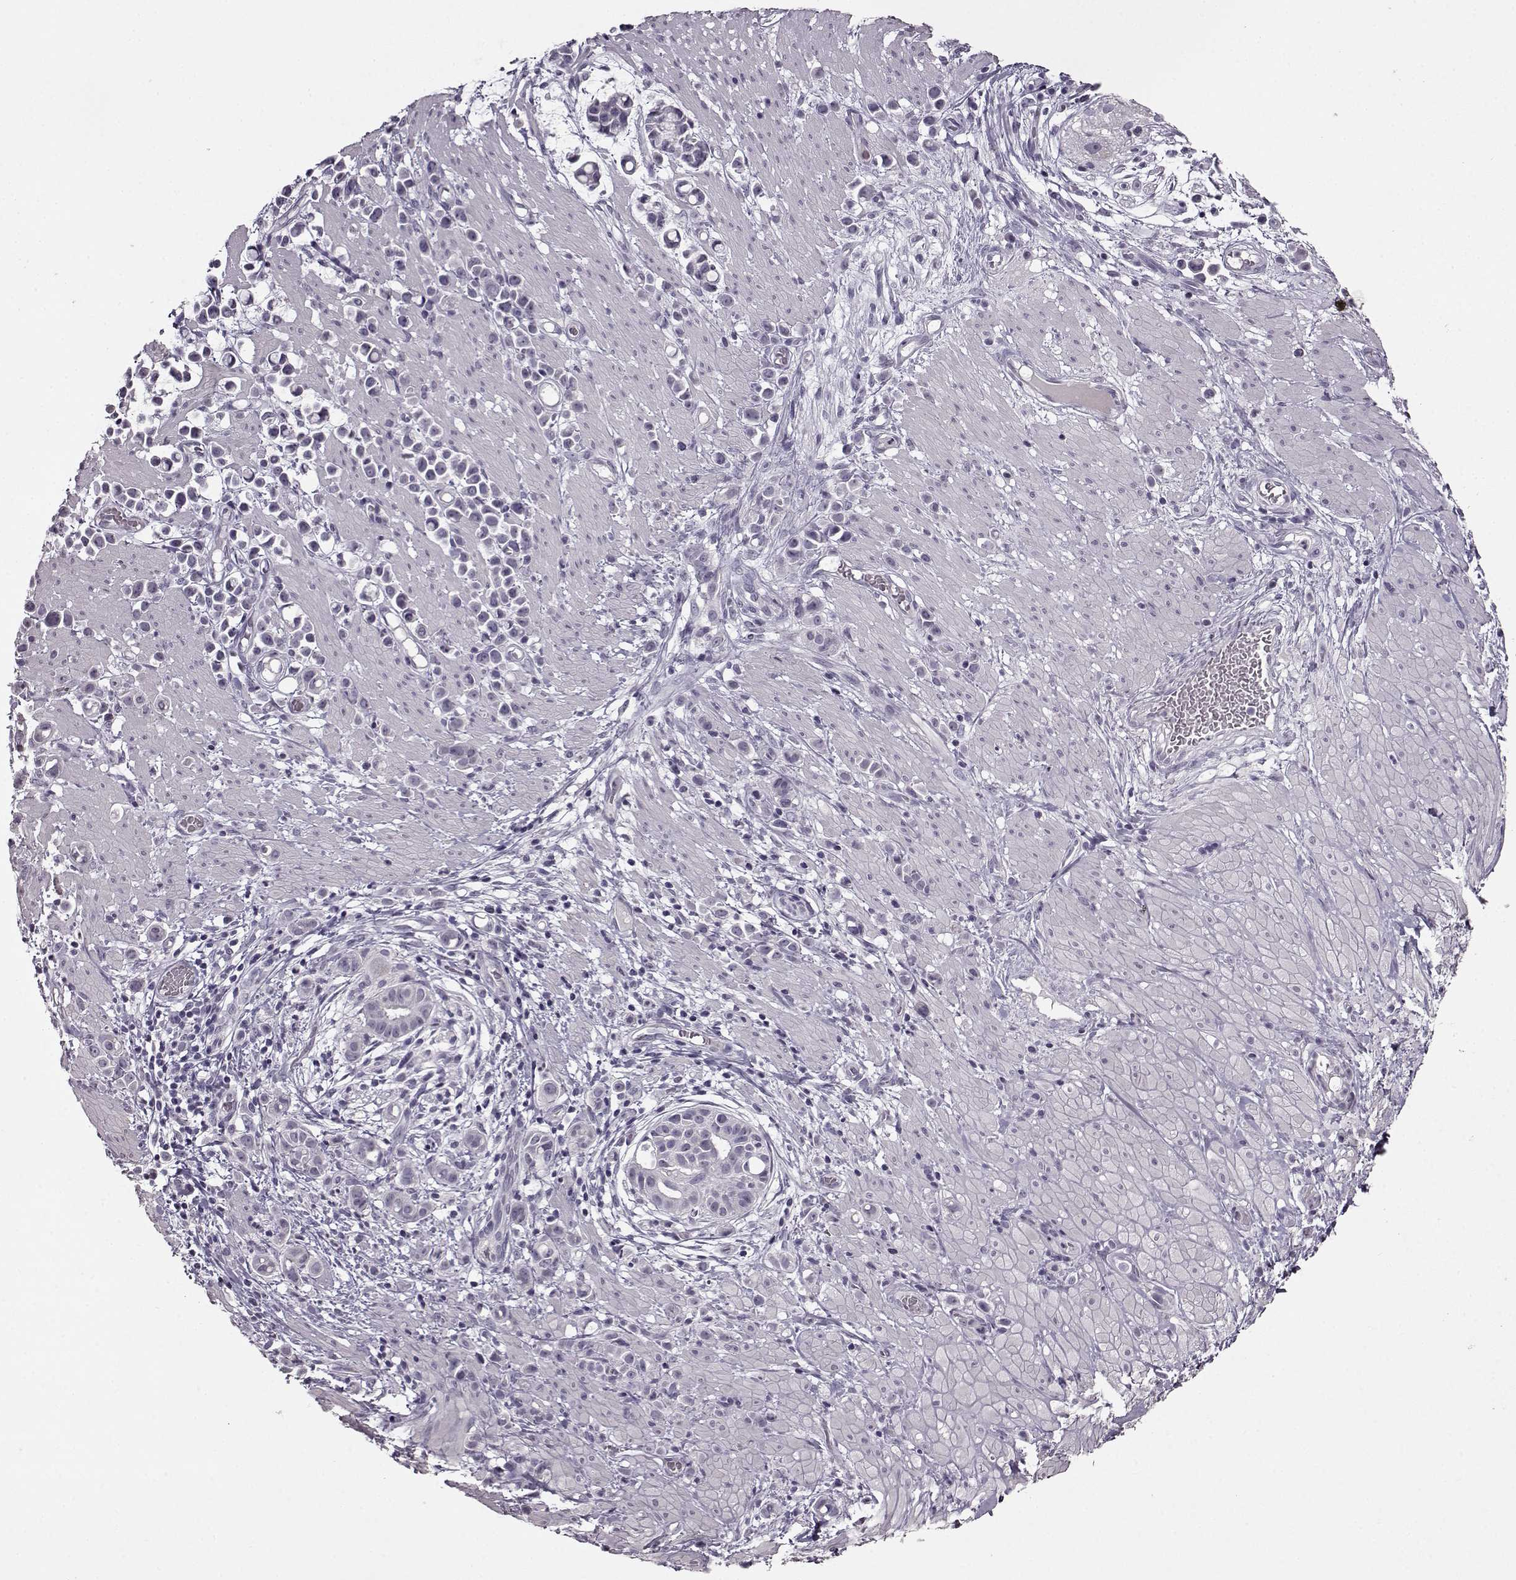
{"staining": {"intensity": "negative", "quantity": "none", "location": "none"}, "tissue": "stomach cancer", "cell_type": "Tumor cells", "image_type": "cancer", "snomed": [{"axis": "morphology", "description": "Adenocarcinoma, NOS"}, {"axis": "topography", "description": "Stomach"}], "caption": "Immunohistochemical staining of human adenocarcinoma (stomach) displays no significant positivity in tumor cells.", "gene": "FSHB", "patient": {"sex": "male", "age": 82}}